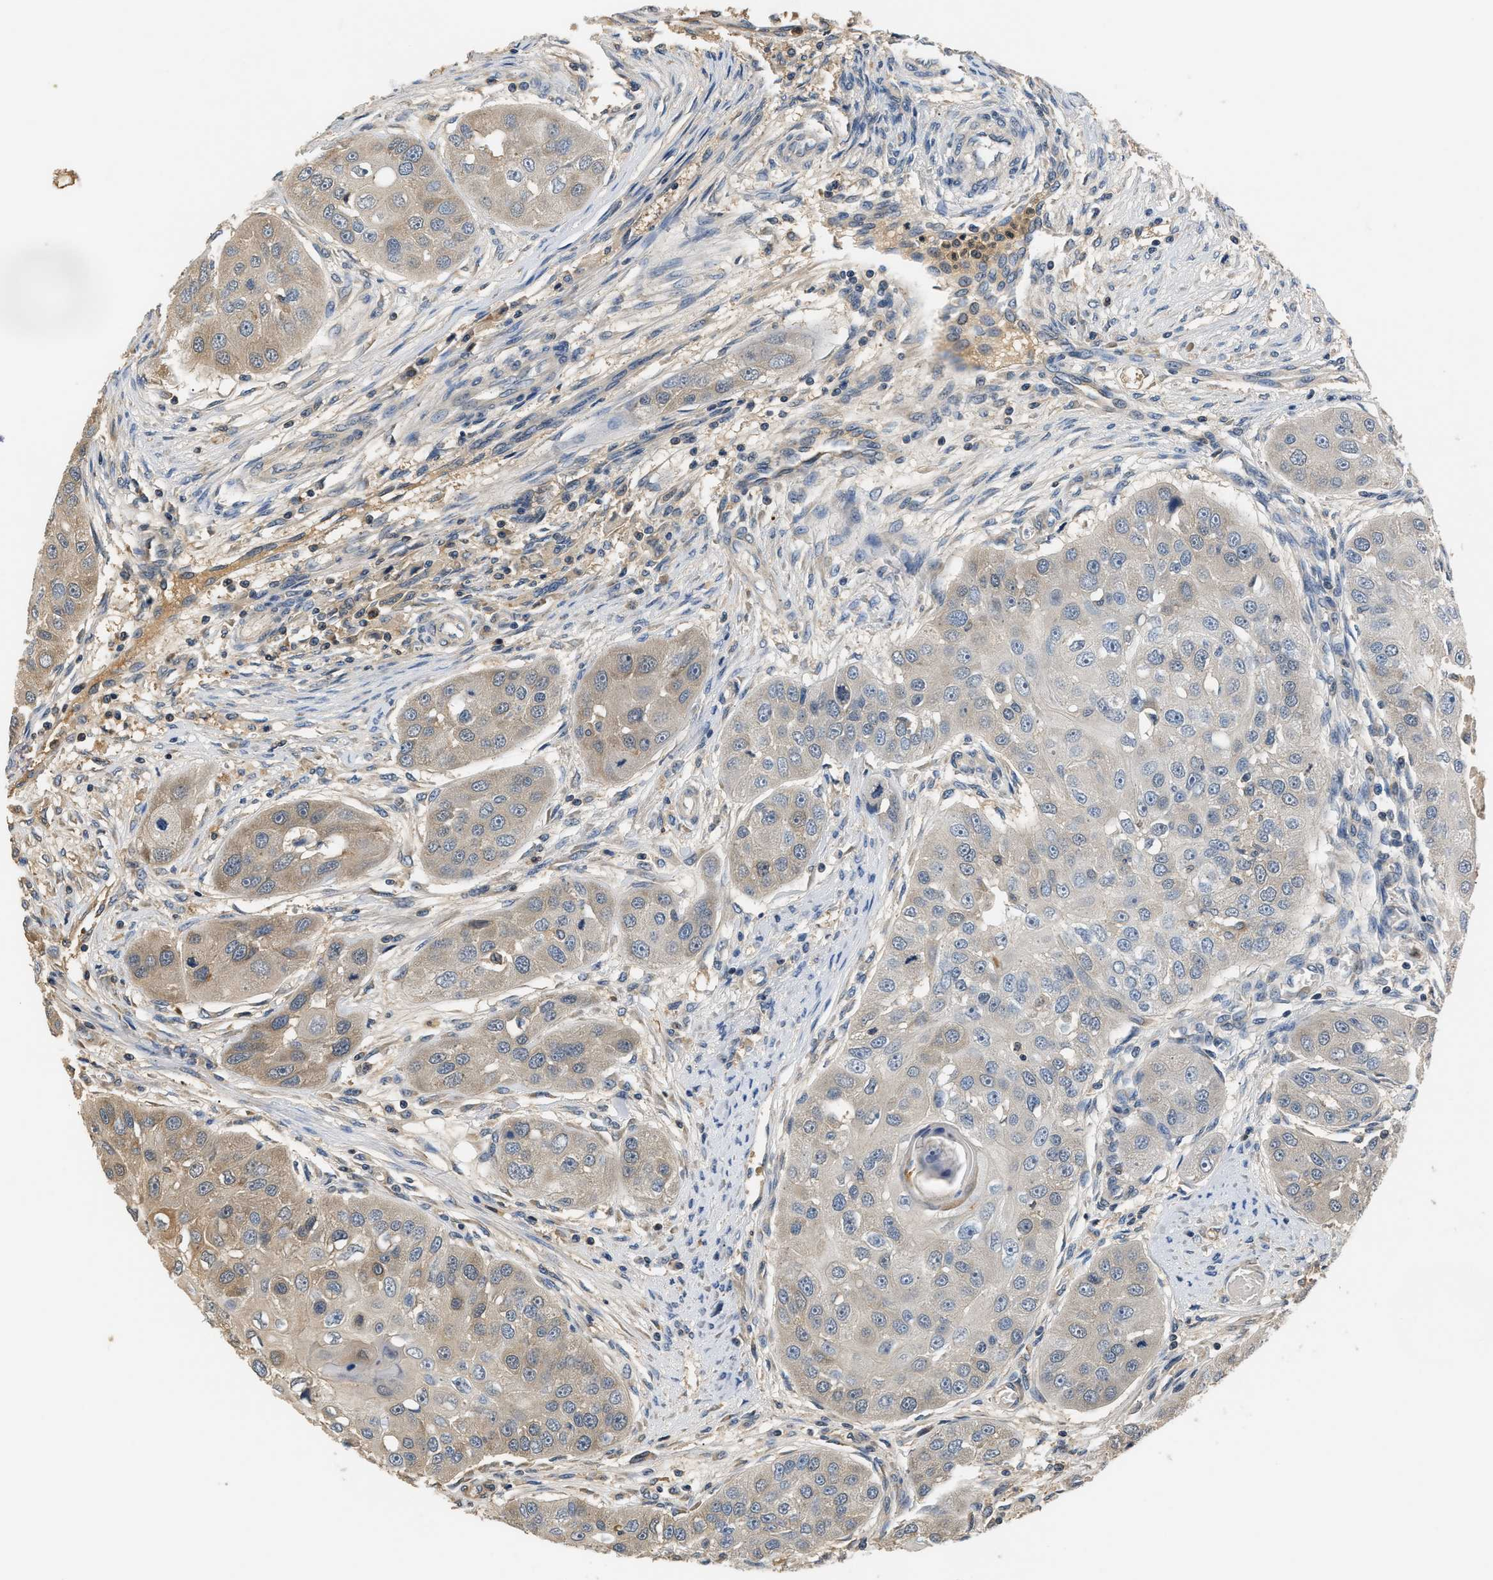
{"staining": {"intensity": "weak", "quantity": "<25%", "location": "cytoplasmic/membranous"}, "tissue": "head and neck cancer", "cell_type": "Tumor cells", "image_type": "cancer", "snomed": [{"axis": "morphology", "description": "Normal tissue, NOS"}, {"axis": "morphology", "description": "Squamous cell carcinoma, NOS"}, {"axis": "topography", "description": "Skeletal muscle"}, {"axis": "topography", "description": "Head-Neck"}], "caption": "DAB (3,3'-diaminobenzidine) immunohistochemical staining of head and neck squamous cell carcinoma exhibits no significant positivity in tumor cells.", "gene": "GPI", "patient": {"sex": "male", "age": 51}}